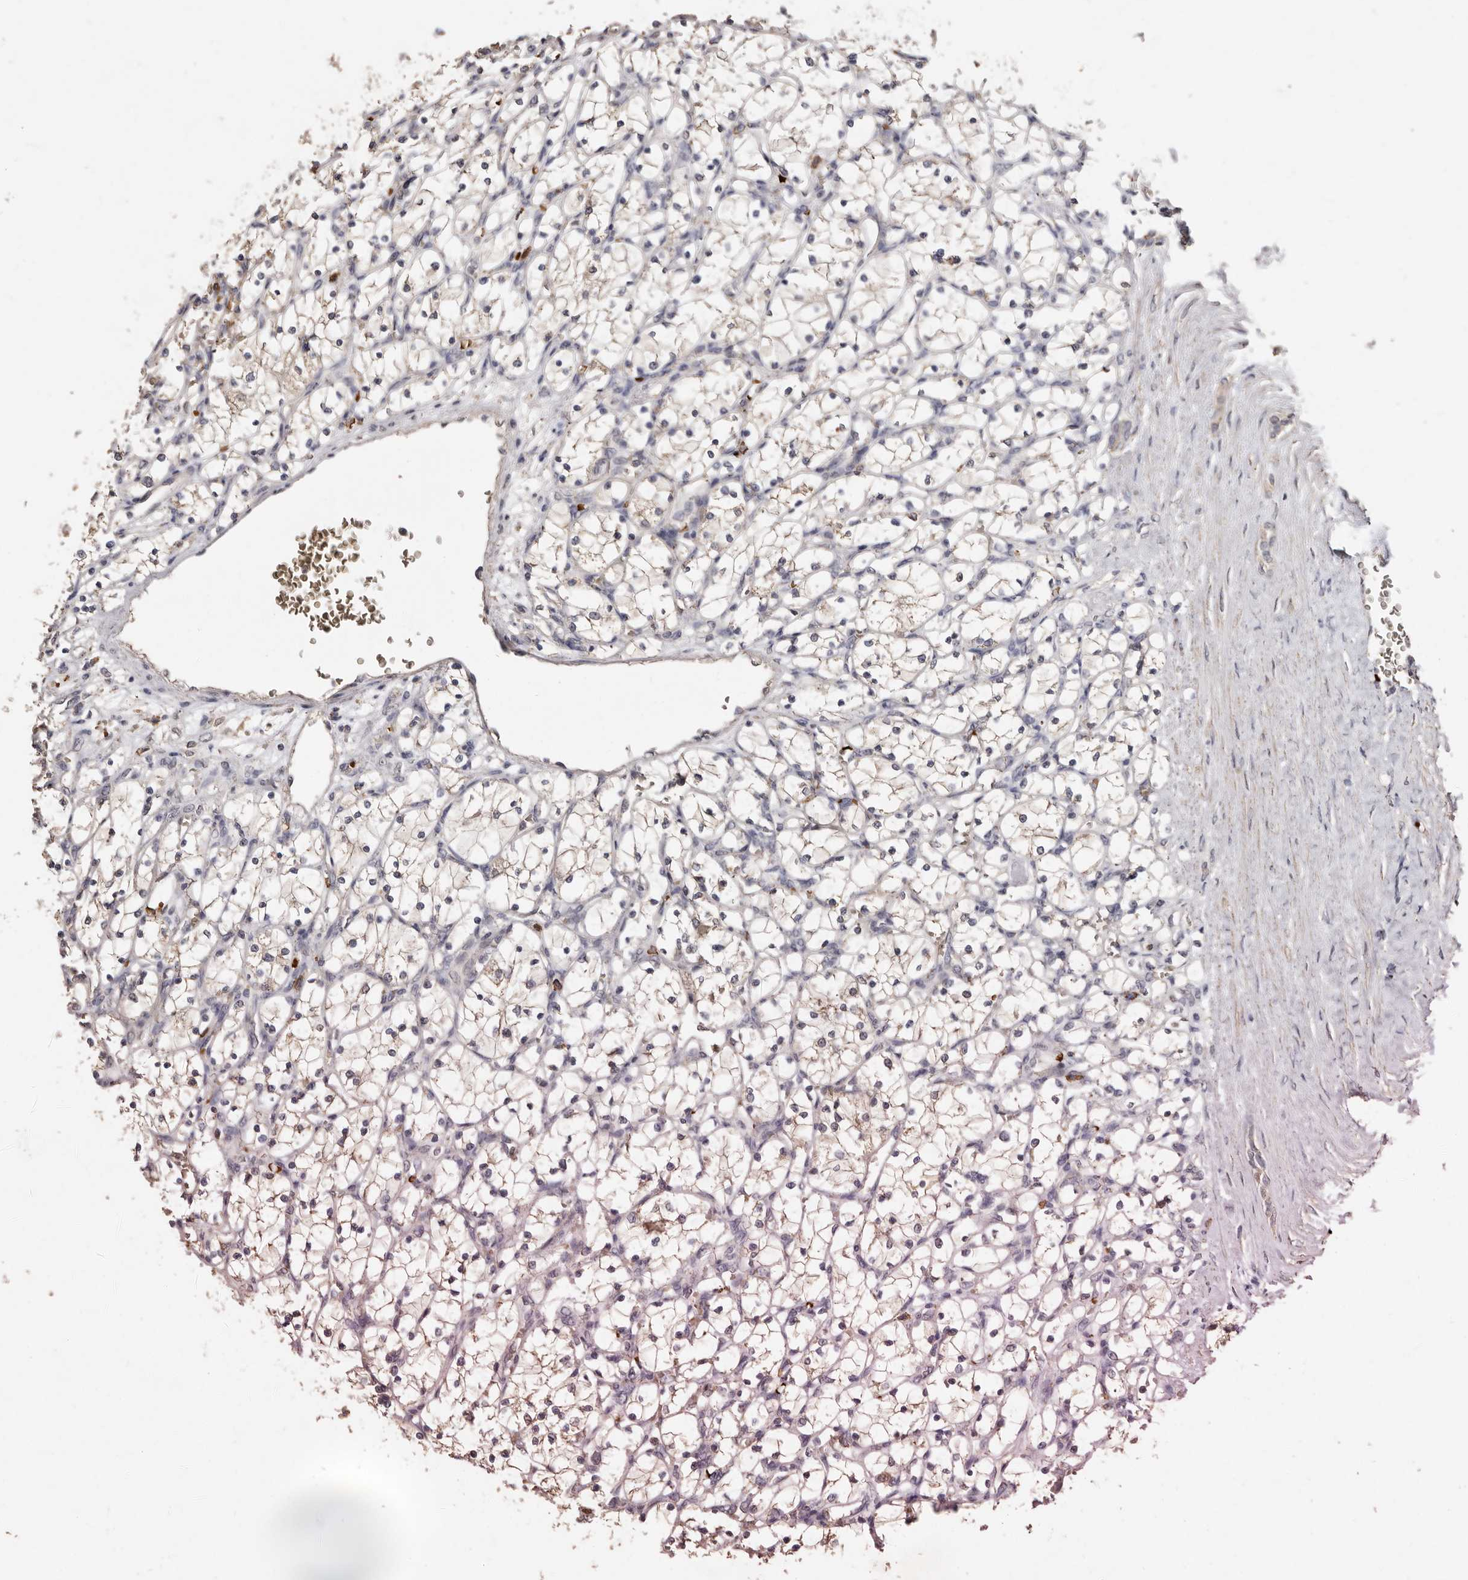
{"staining": {"intensity": "weak", "quantity": "25%-75%", "location": "cytoplasmic/membranous"}, "tissue": "renal cancer", "cell_type": "Tumor cells", "image_type": "cancer", "snomed": [{"axis": "morphology", "description": "Adenocarcinoma, NOS"}, {"axis": "topography", "description": "Kidney"}], "caption": "Renal cancer (adenocarcinoma) was stained to show a protein in brown. There is low levels of weak cytoplasmic/membranous expression in approximately 25%-75% of tumor cells.", "gene": "GRAMD2A", "patient": {"sex": "female", "age": 69}}